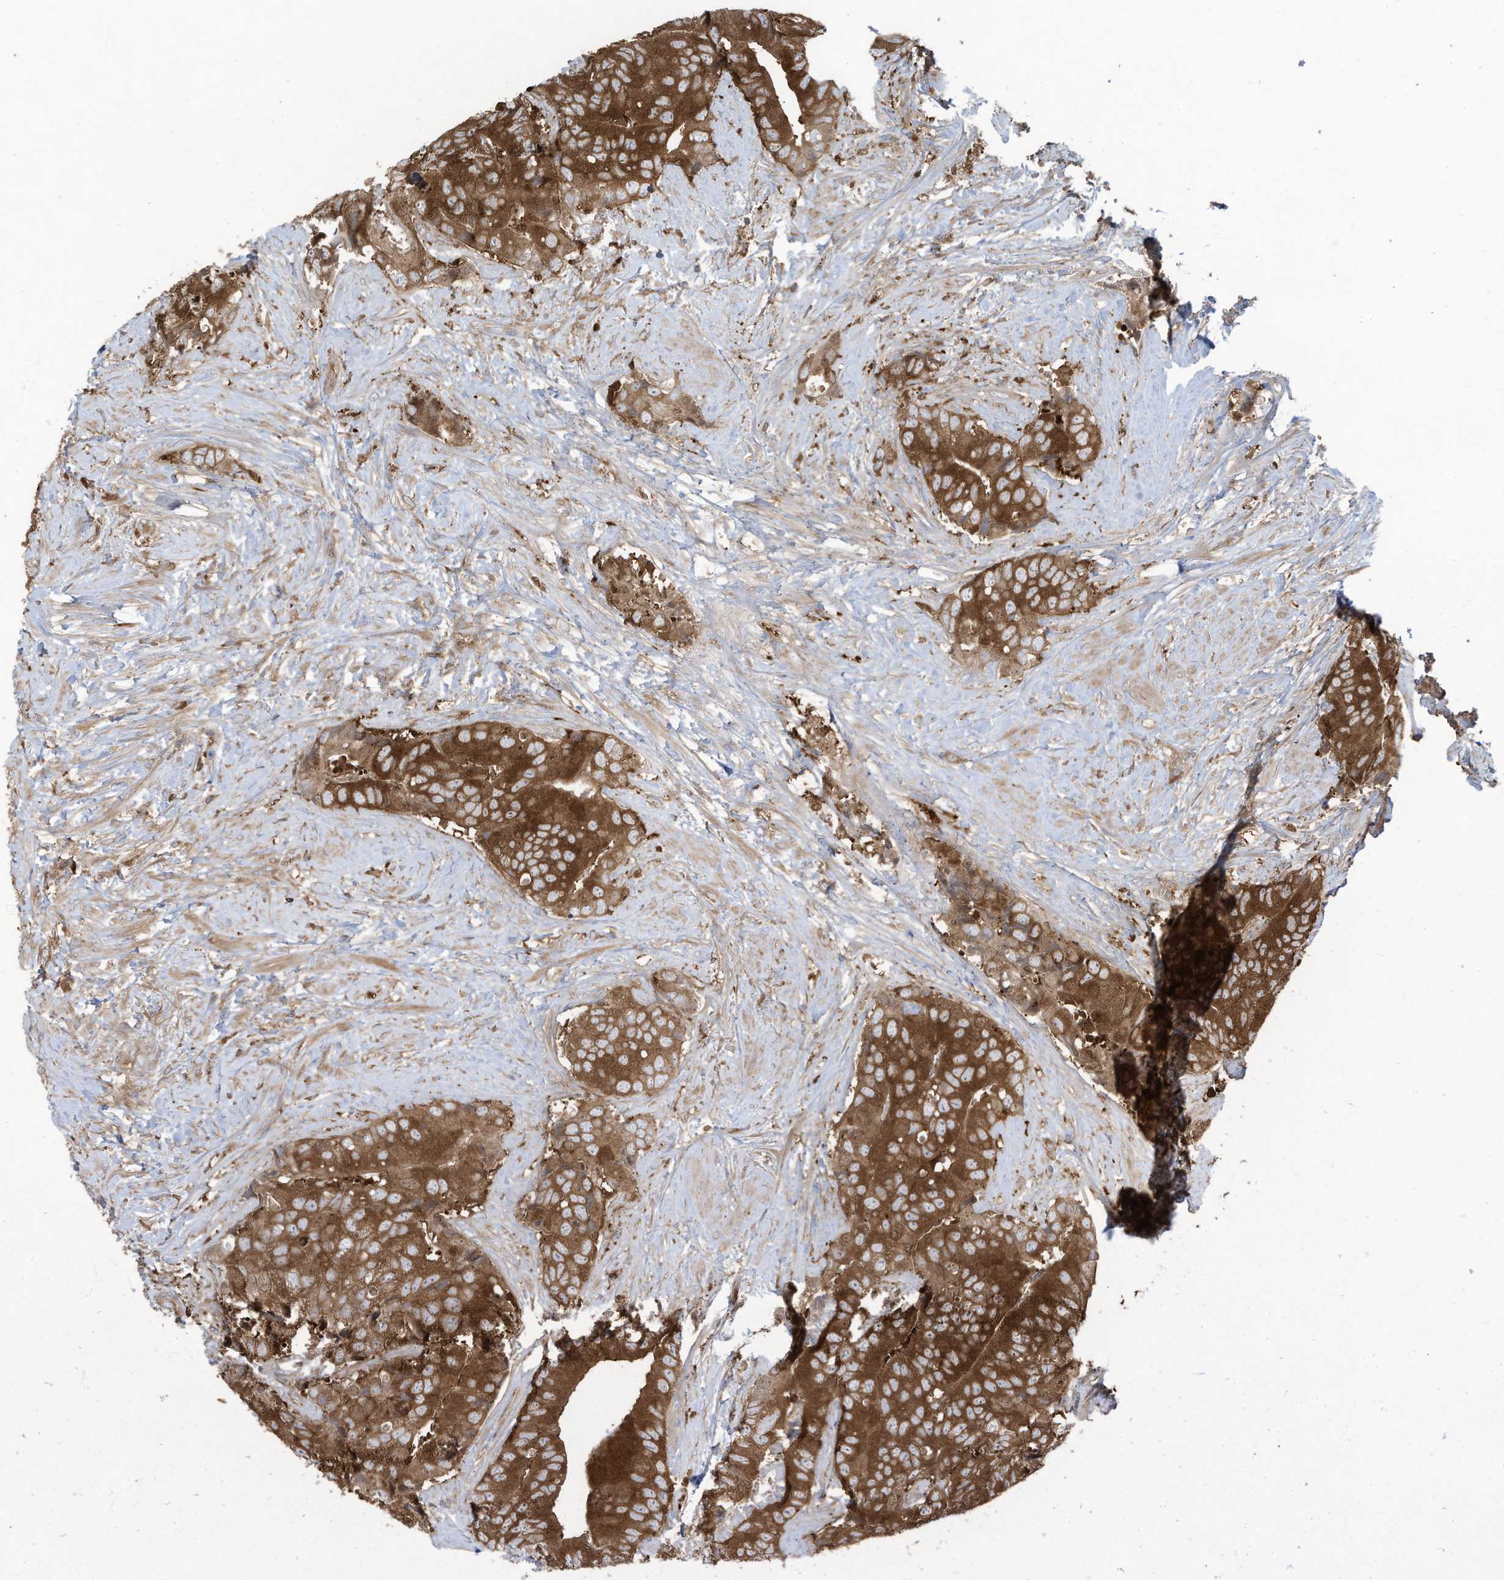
{"staining": {"intensity": "strong", "quantity": "25%-75%", "location": "cytoplasmic/membranous"}, "tissue": "prostate cancer", "cell_type": "Tumor cells", "image_type": "cancer", "snomed": [{"axis": "morphology", "description": "Adenocarcinoma, High grade"}, {"axis": "topography", "description": "Prostate"}], "caption": "DAB immunohistochemical staining of prostate high-grade adenocarcinoma displays strong cytoplasmic/membranous protein staining in approximately 25%-75% of tumor cells. (brown staining indicates protein expression, while blue staining denotes nuclei).", "gene": "OLA1", "patient": {"sex": "male", "age": 70}}